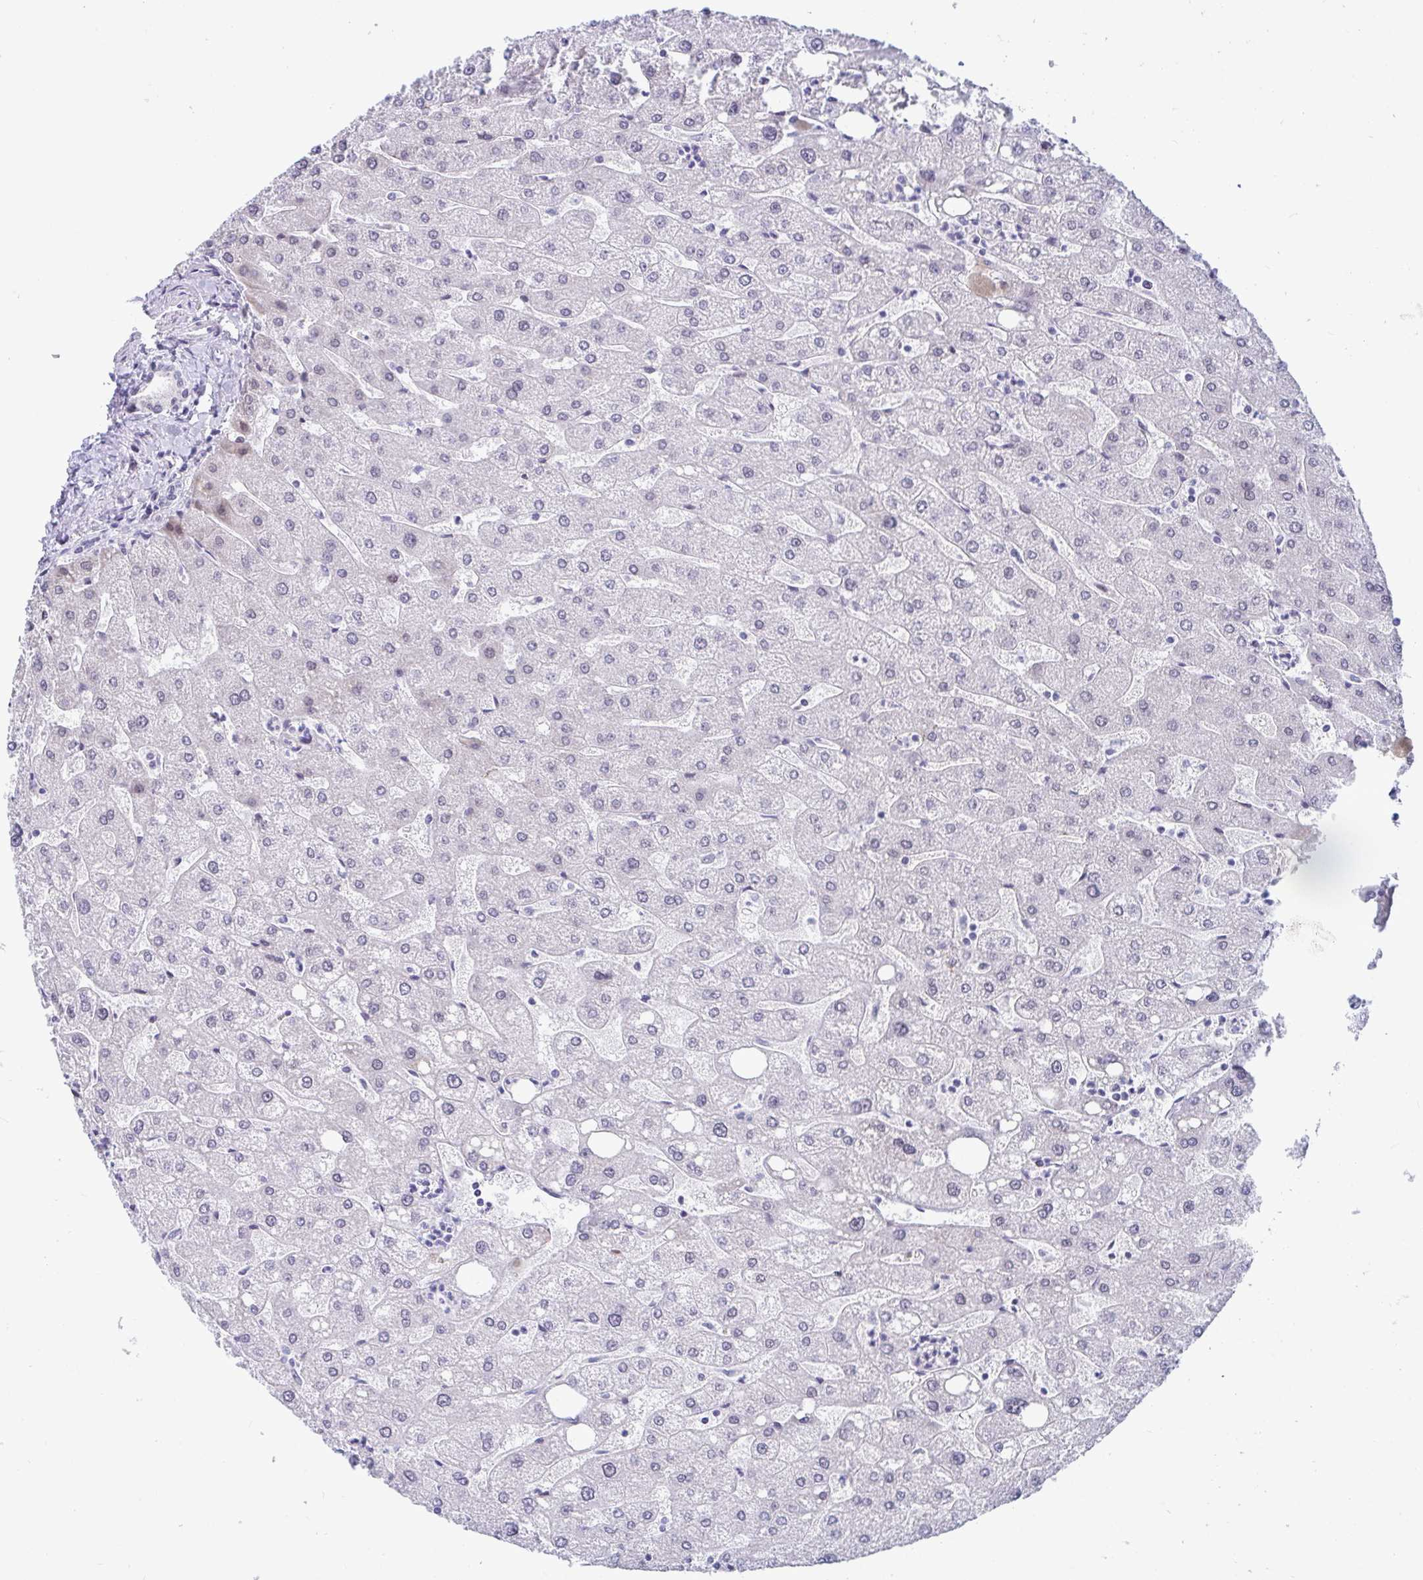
{"staining": {"intensity": "negative", "quantity": "none", "location": "none"}, "tissue": "liver", "cell_type": "Cholangiocytes", "image_type": "normal", "snomed": [{"axis": "morphology", "description": "Normal tissue, NOS"}, {"axis": "topography", "description": "Liver"}], "caption": "Micrograph shows no protein expression in cholangiocytes of benign liver. The staining is performed using DAB (3,3'-diaminobenzidine) brown chromogen with nuclei counter-stained in using hematoxylin.", "gene": "WDR72", "patient": {"sex": "male", "age": 67}}